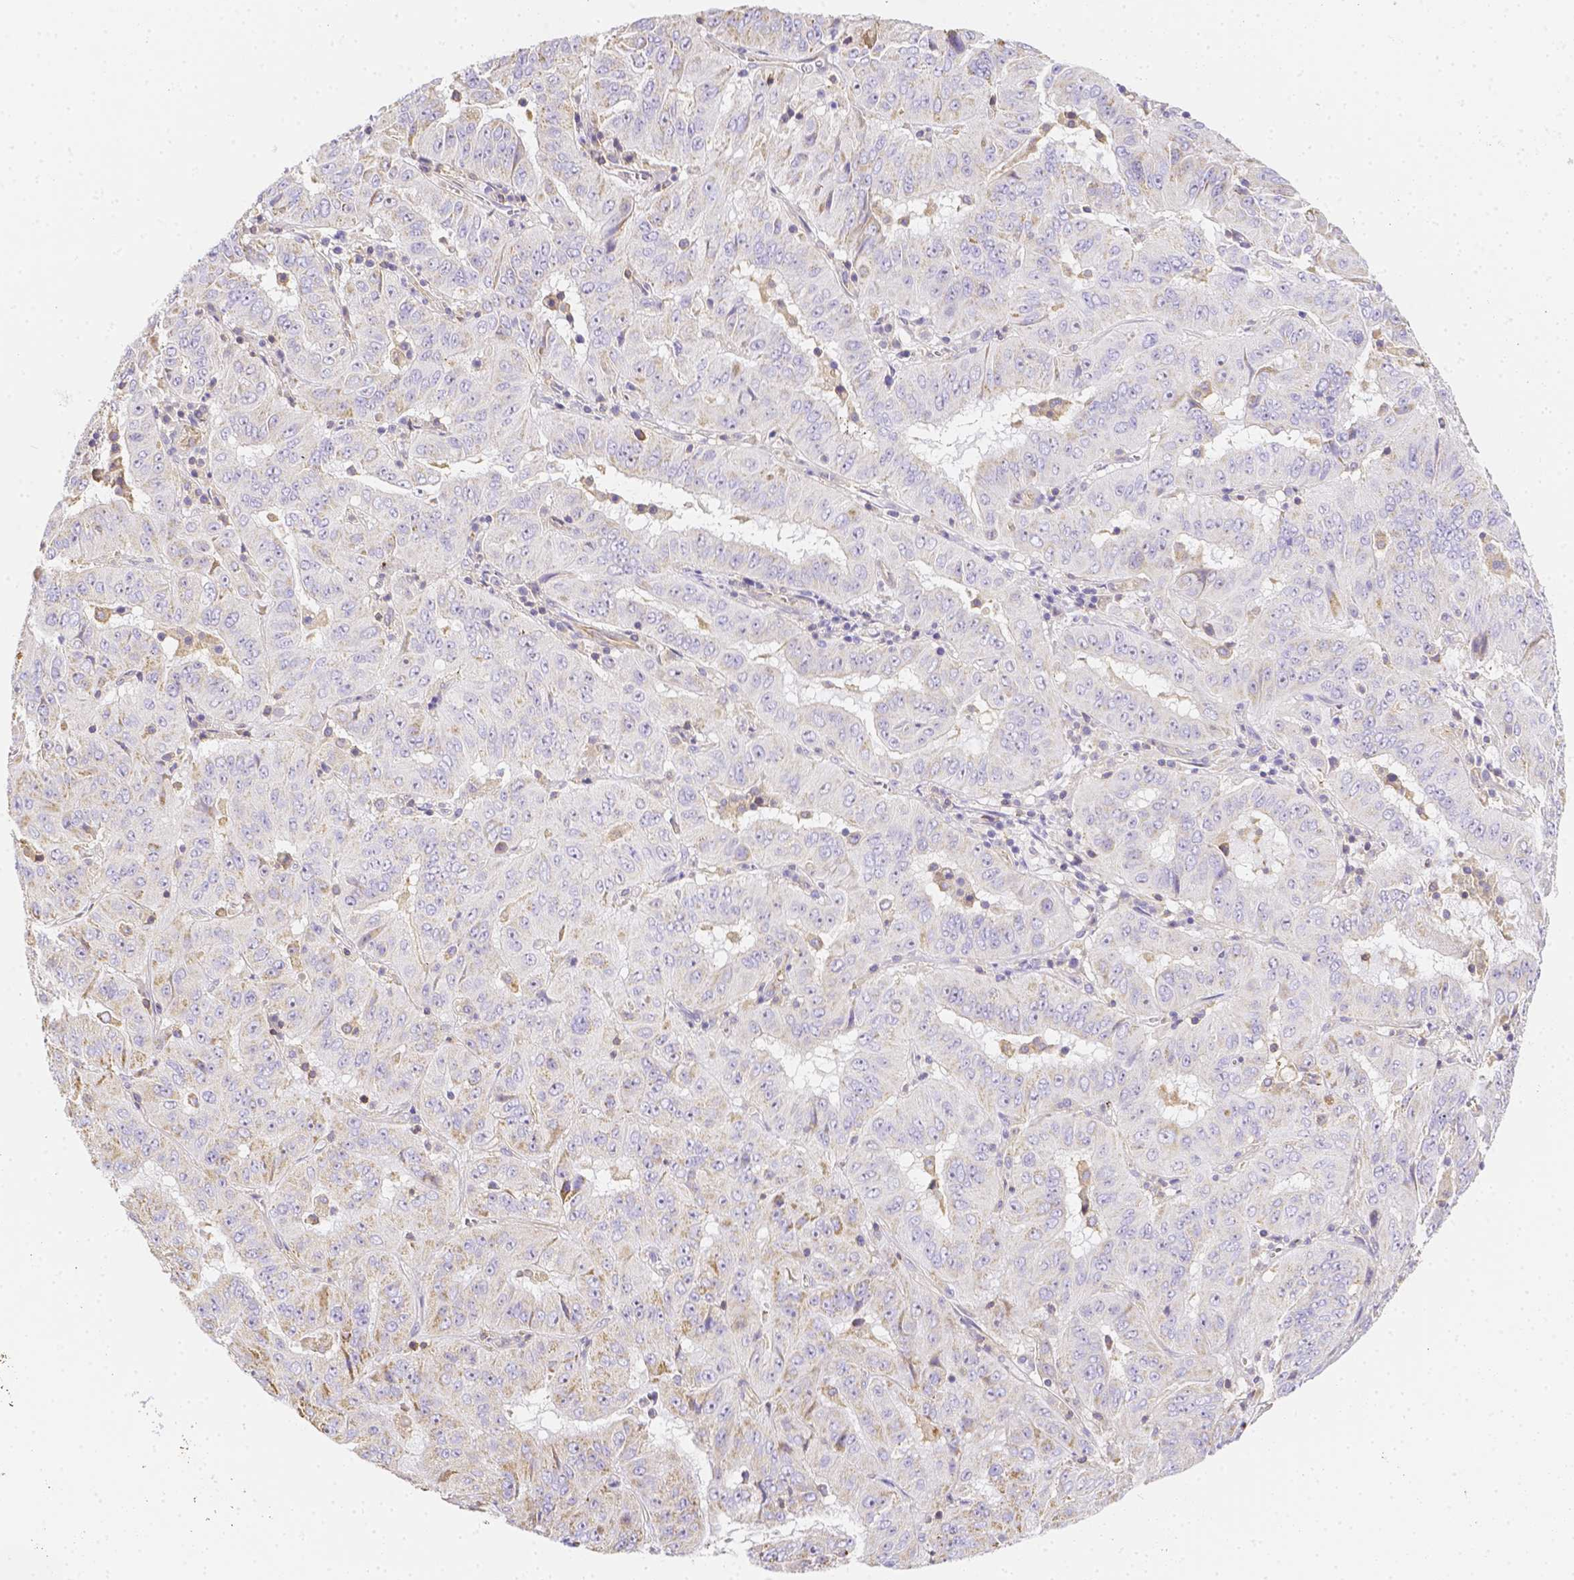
{"staining": {"intensity": "negative", "quantity": "none", "location": "none"}, "tissue": "pancreatic cancer", "cell_type": "Tumor cells", "image_type": "cancer", "snomed": [{"axis": "morphology", "description": "Adenocarcinoma, NOS"}, {"axis": "topography", "description": "Pancreas"}], "caption": "Pancreatic cancer was stained to show a protein in brown. There is no significant expression in tumor cells.", "gene": "ASAH2", "patient": {"sex": "male", "age": 63}}